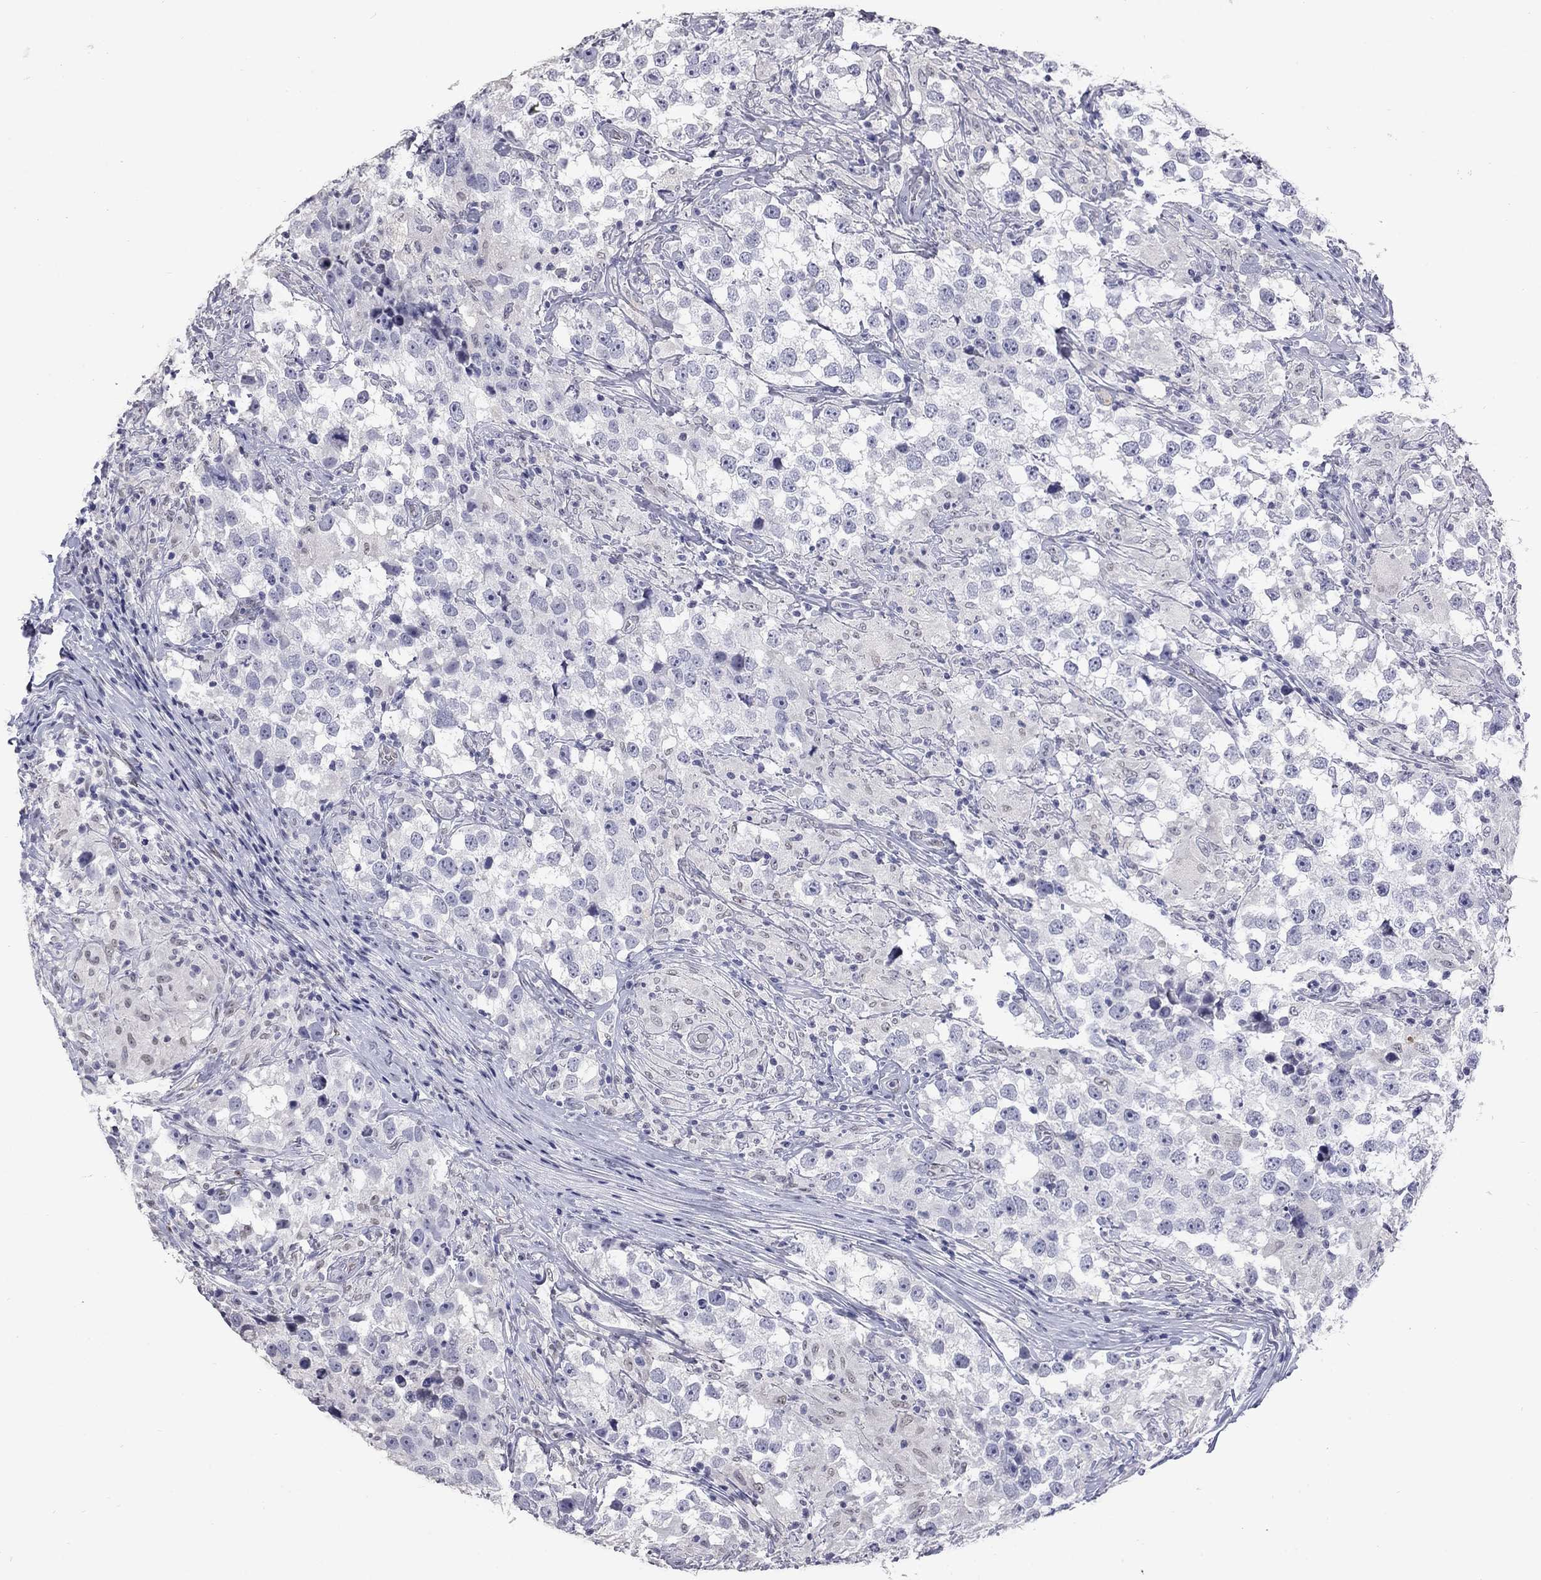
{"staining": {"intensity": "negative", "quantity": "none", "location": "none"}, "tissue": "testis cancer", "cell_type": "Tumor cells", "image_type": "cancer", "snomed": [{"axis": "morphology", "description": "Seminoma, NOS"}, {"axis": "topography", "description": "Testis"}], "caption": "Tumor cells show no significant protein positivity in testis seminoma.", "gene": "SLC51A", "patient": {"sex": "male", "age": 46}}